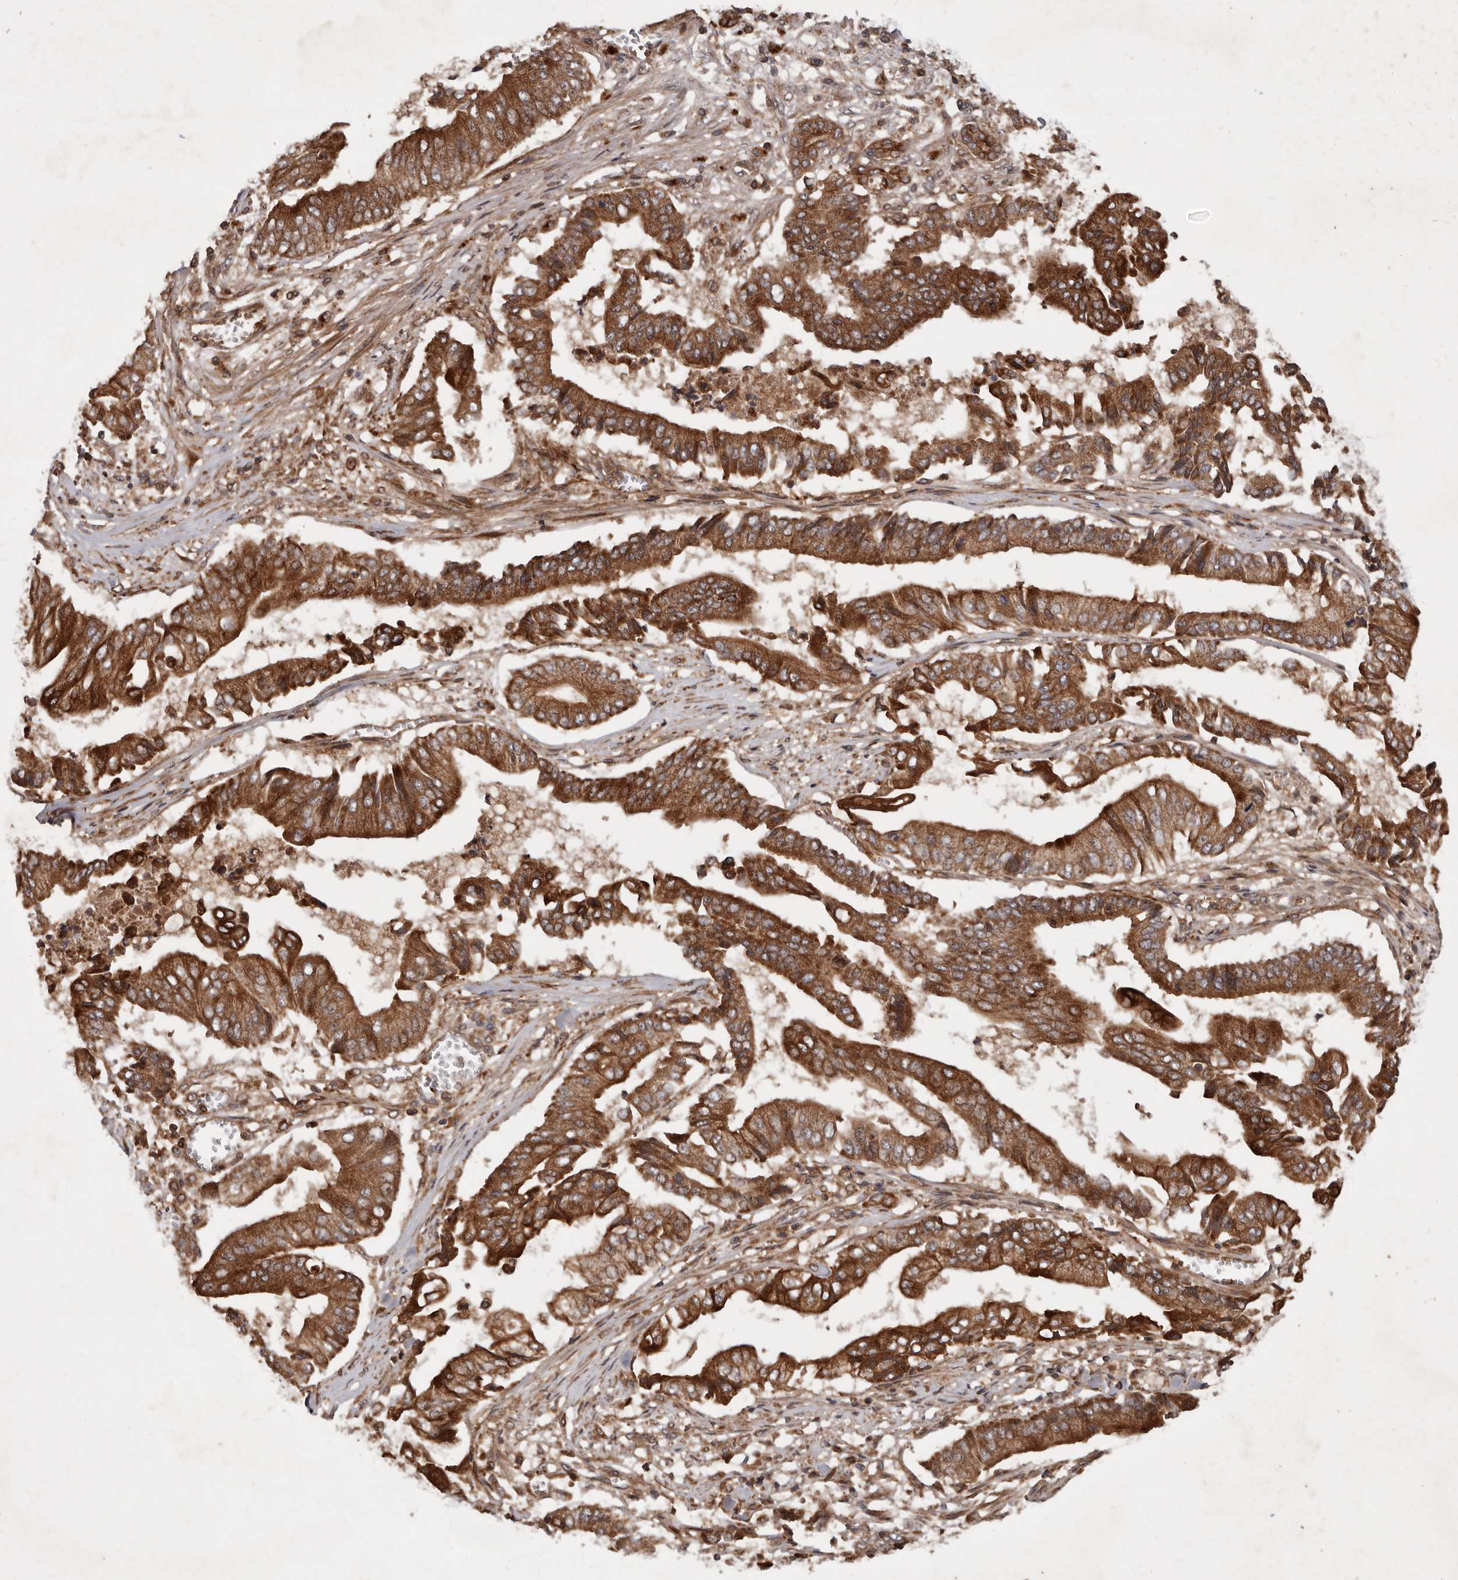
{"staining": {"intensity": "strong", "quantity": ">75%", "location": "cytoplasmic/membranous"}, "tissue": "pancreatic cancer", "cell_type": "Tumor cells", "image_type": "cancer", "snomed": [{"axis": "morphology", "description": "Adenocarcinoma, NOS"}, {"axis": "topography", "description": "Pancreas"}], "caption": "A photomicrograph showing strong cytoplasmic/membranous staining in approximately >75% of tumor cells in pancreatic cancer (adenocarcinoma), as visualized by brown immunohistochemical staining.", "gene": "STK36", "patient": {"sex": "female", "age": 77}}